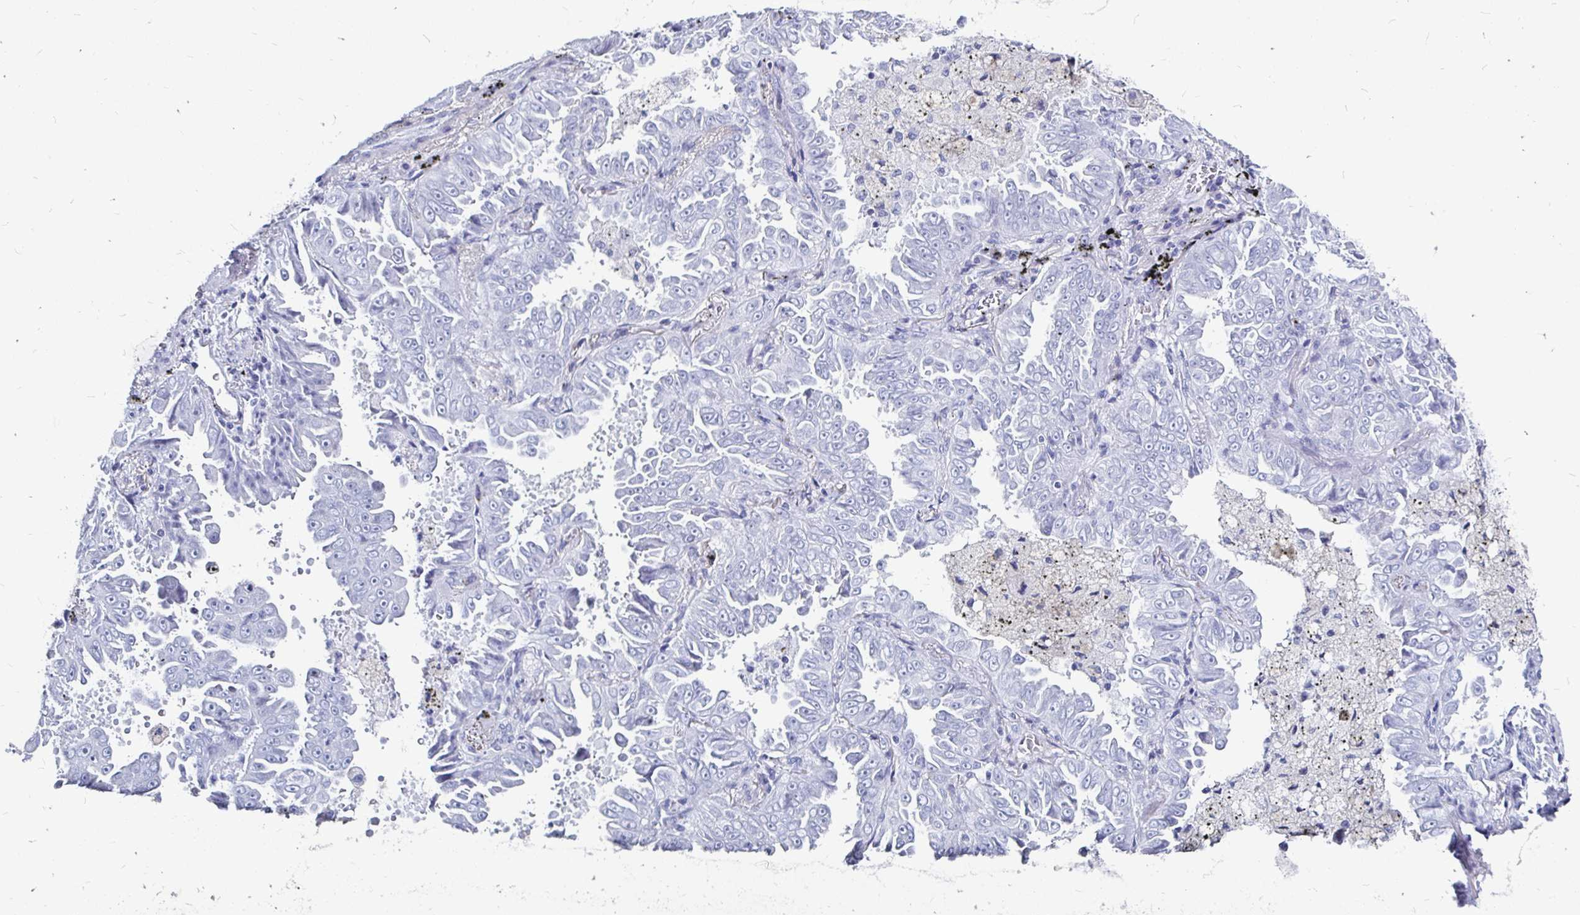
{"staining": {"intensity": "negative", "quantity": "none", "location": "none"}, "tissue": "lung cancer", "cell_type": "Tumor cells", "image_type": "cancer", "snomed": [{"axis": "morphology", "description": "Adenocarcinoma, NOS"}, {"axis": "topography", "description": "Lung"}], "caption": "This photomicrograph is of lung adenocarcinoma stained with immunohistochemistry to label a protein in brown with the nuclei are counter-stained blue. There is no positivity in tumor cells.", "gene": "LUZP4", "patient": {"sex": "female", "age": 52}}